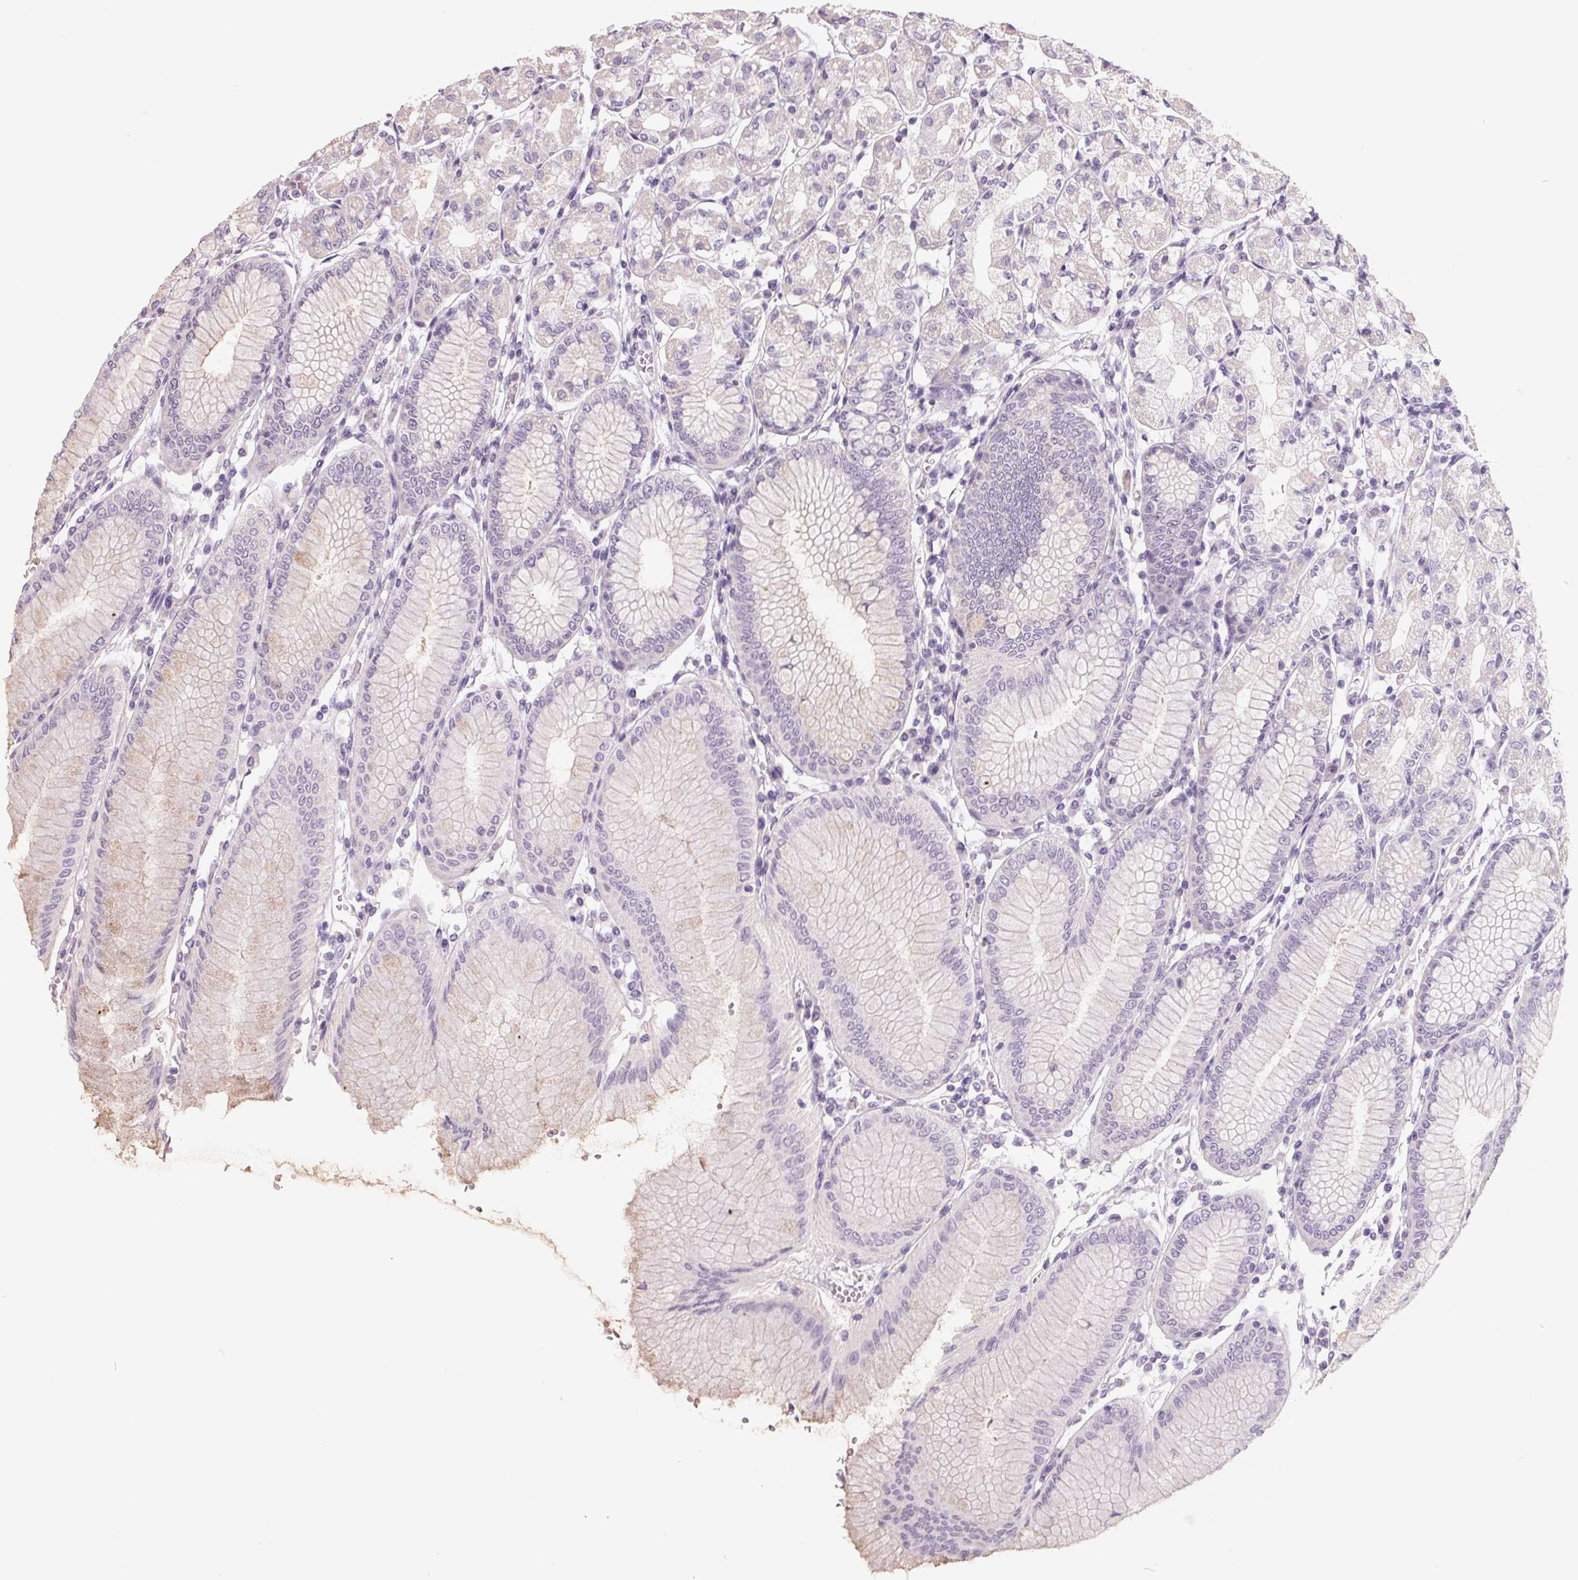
{"staining": {"intensity": "negative", "quantity": "none", "location": "none"}, "tissue": "stomach", "cell_type": "Glandular cells", "image_type": "normal", "snomed": [{"axis": "morphology", "description": "Normal tissue, NOS"}, {"axis": "topography", "description": "Skeletal muscle"}, {"axis": "topography", "description": "Stomach"}], "caption": "DAB immunohistochemical staining of unremarkable stomach exhibits no significant staining in glandular cells.", "gene": "FTCD", "patient": {"sex": "female", "age": 57}}